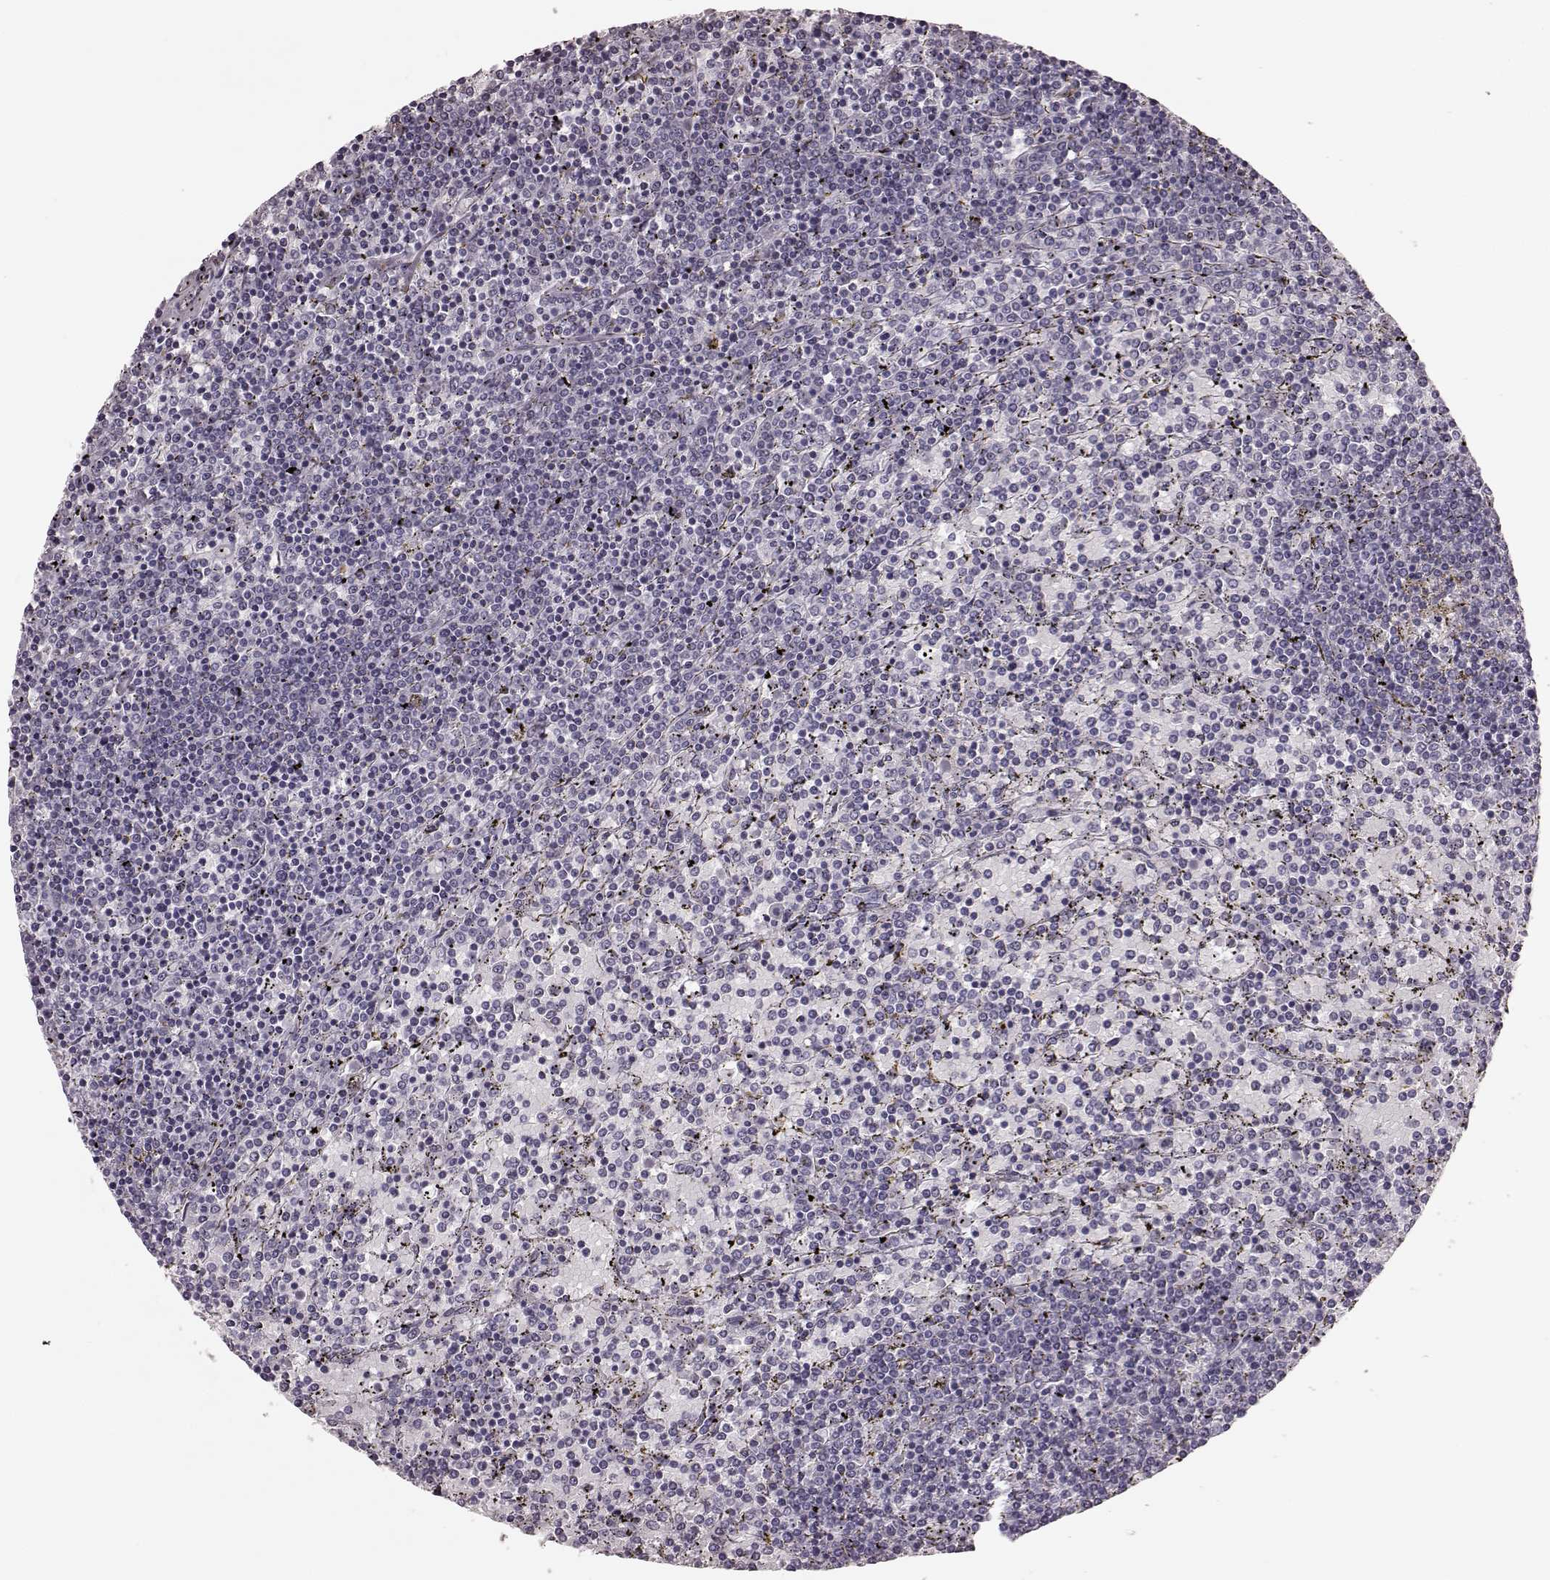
{"staining": {"intensity": "negative", "quantity": "none", "location": "none"}, "tissue": "lymphoma", "cell_type": "Tumor cells", "image_type": "cancer", "snomed": [{"axis": "morphology", "description": "Malignant lymphoma, non-Hodgkin's type, Low grade"}, {"axis": "topography", "description": "Spleen"}], "caption": "Protein analysis of low-grade malignant lymphoma, non-Hodgkin's type shows no significant positivity in tumor cells.", "gene": "TRPM1", "patient": {"sex": "female", "age": 77}}